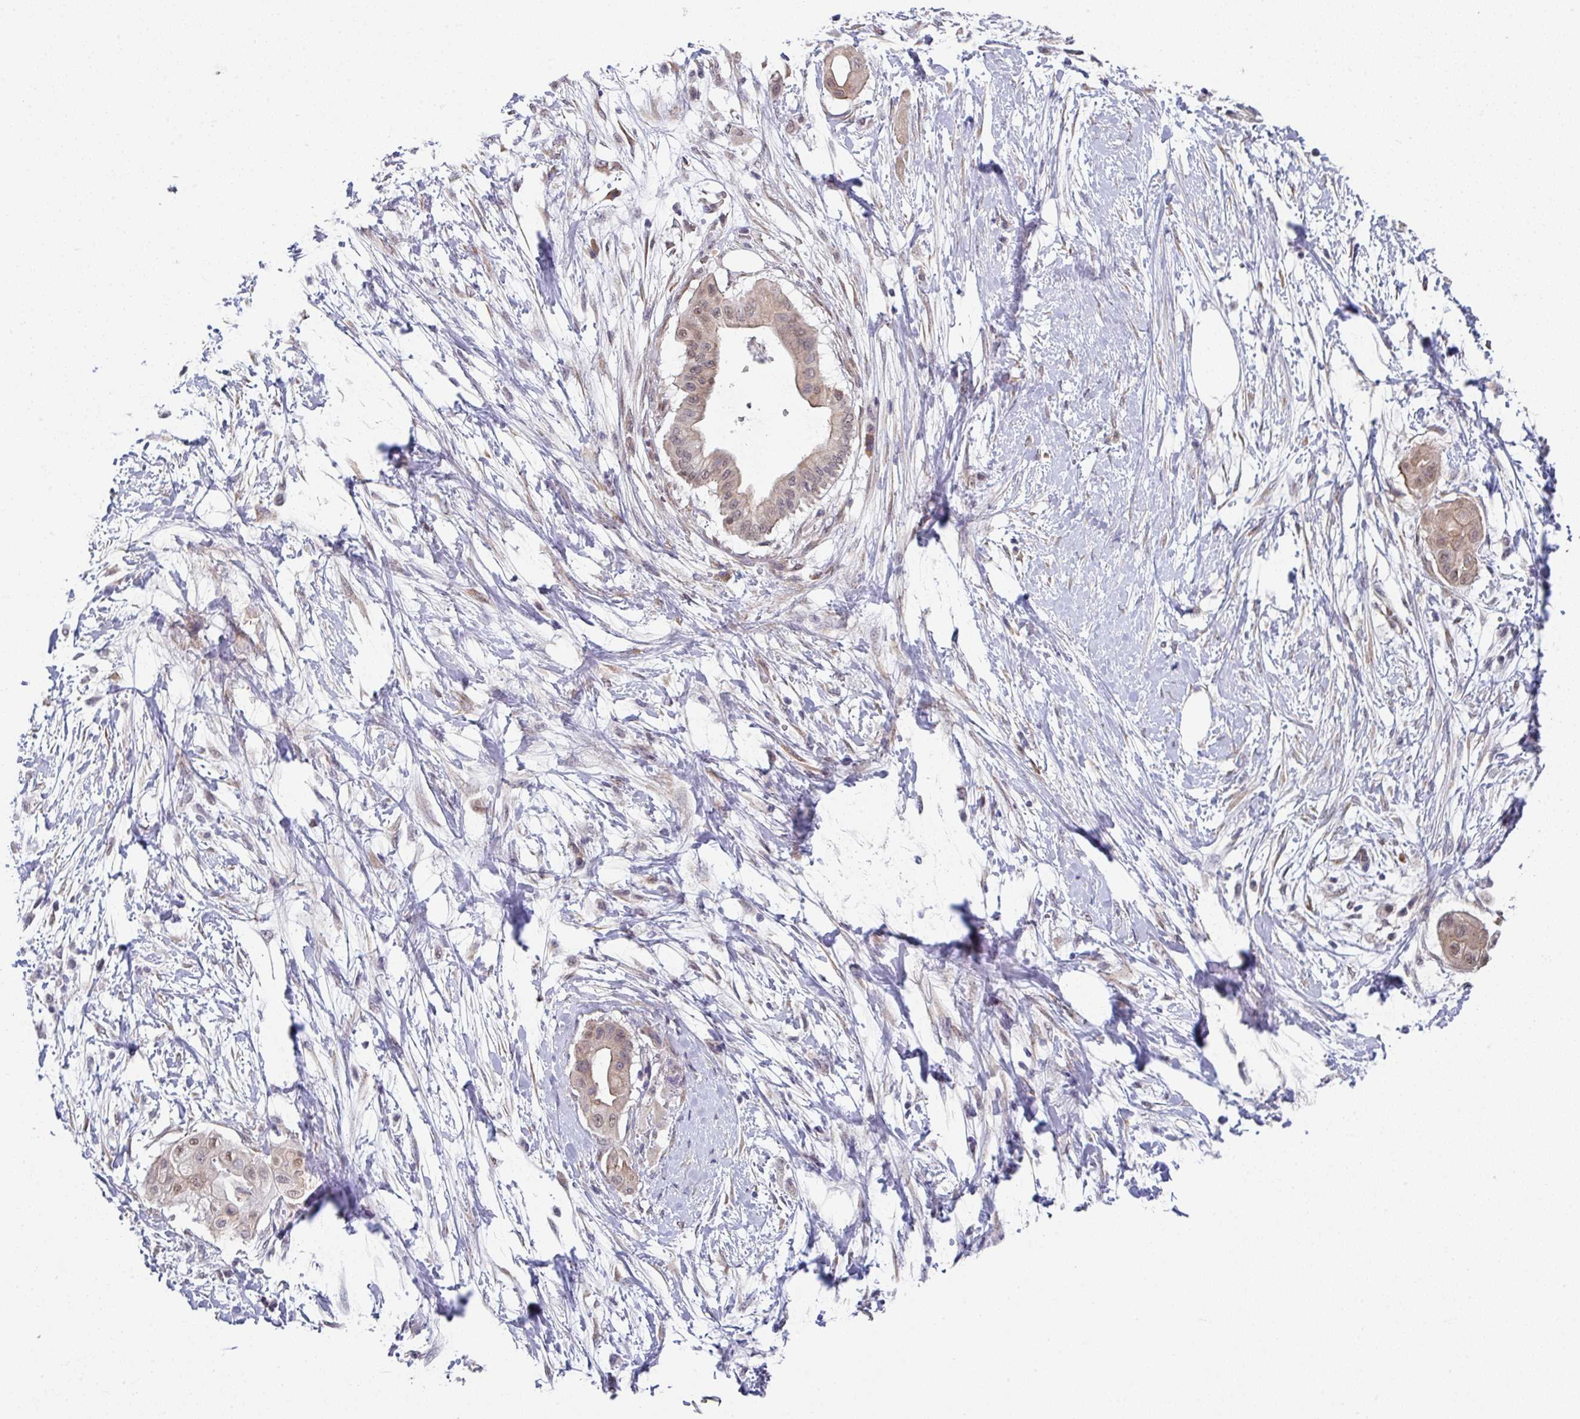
{"staining": {"intensity": "weak", "quantity": ">75%", "location": "cytoplasmic/membranous,nuclear"}, "tissue": "pancreatic cancer", "cell_type": "Tumor cells", "image_type": "cancer", "snomed": [{"axis": "morphology", "description": "Adenocarcinoma, NOS"}, {"axis": "topography", "description": "Pancreas"}], "caption": "Adenocarcinoma (pancreatic) was stained to show a protein in brown. There is low levels of weak cytoplasmic/membranous and nuclear staining in about >75% of tumor cells.", "gene": "TMED5", "patient": {"sex": "male", "age": 68}}